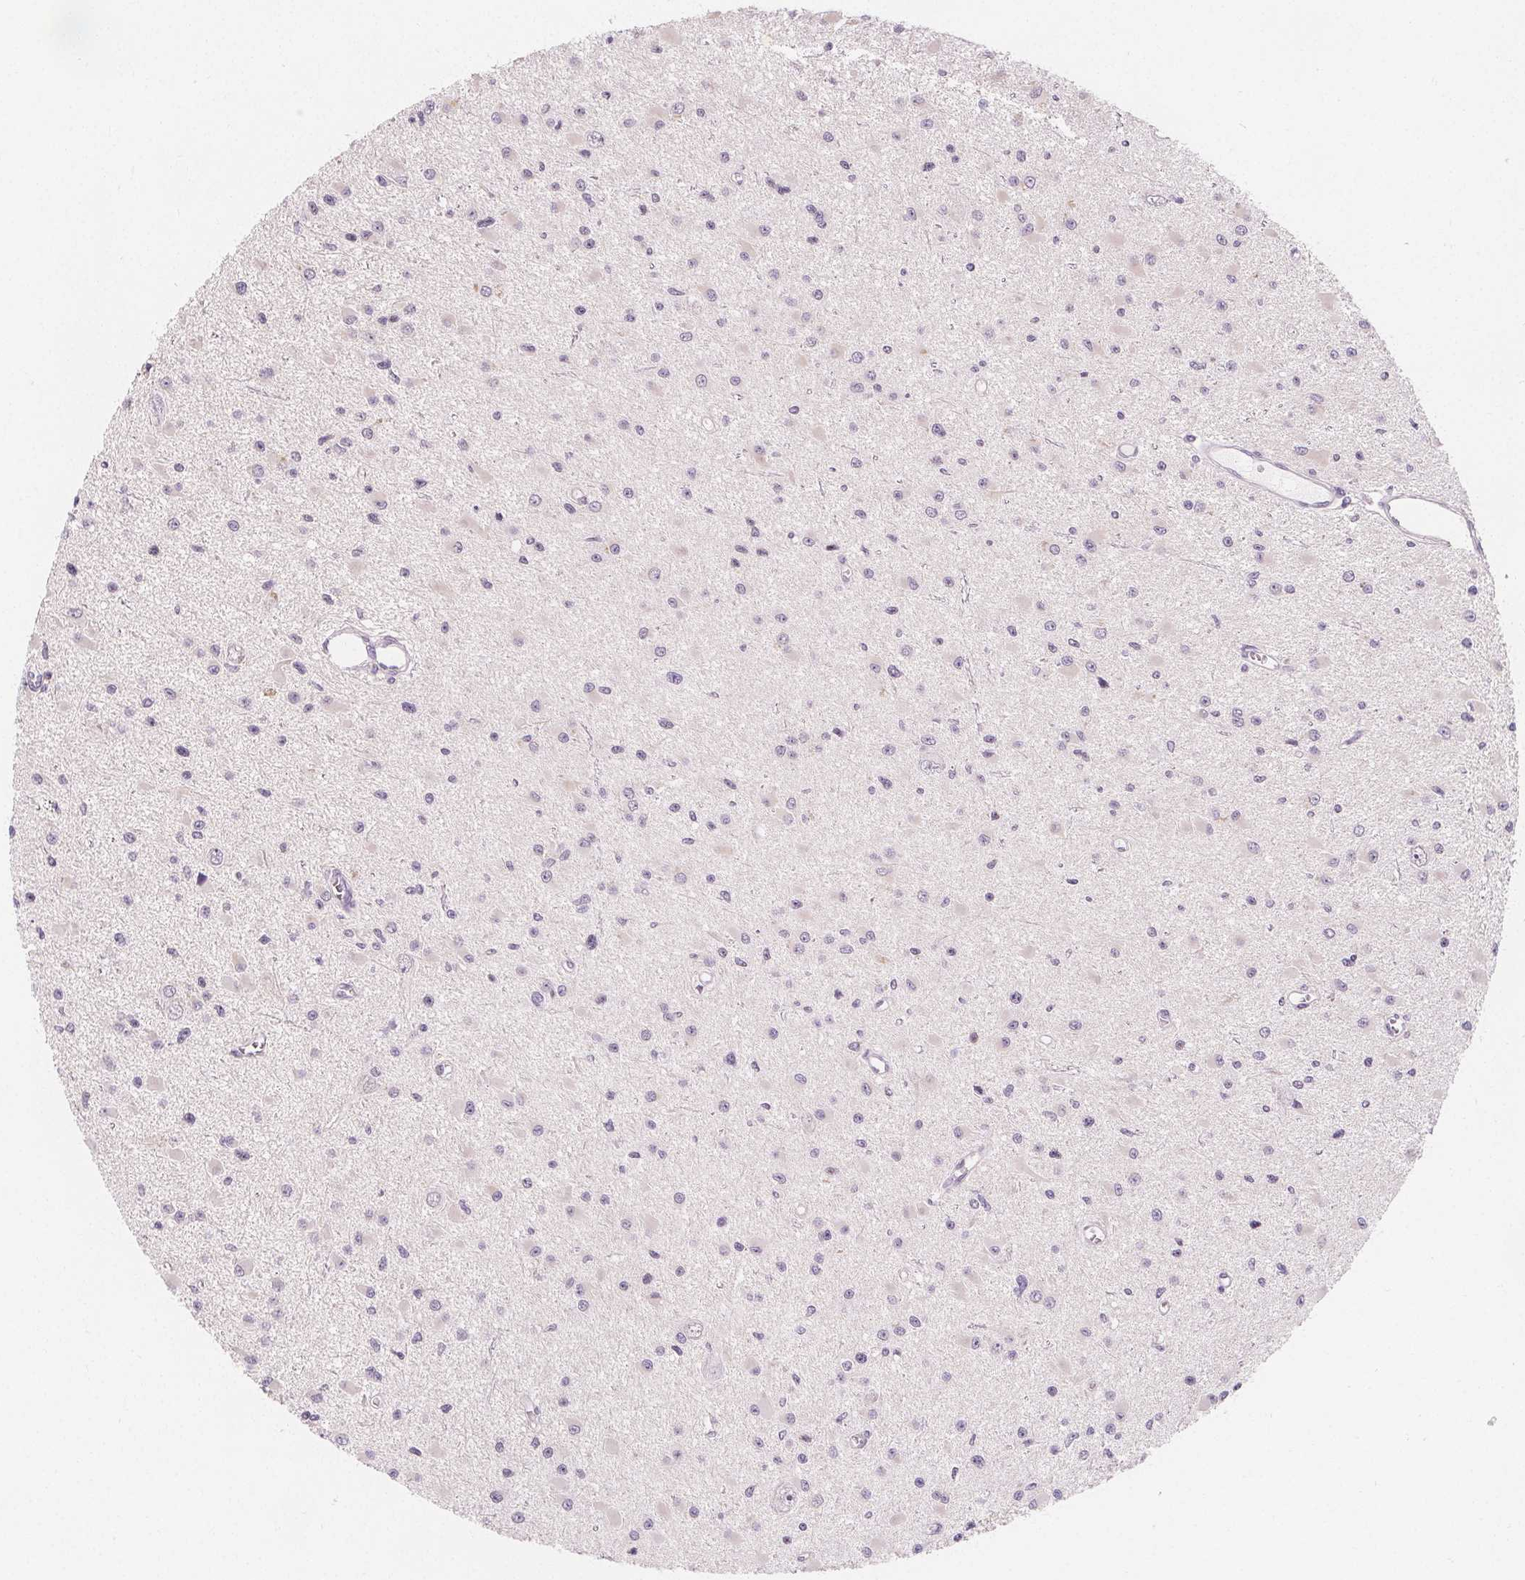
{"staining": {"intensity": "negative", "quantity": "none", "location": "none"}, "tissue": "glioma", "cell_type": "Tumor cells", "image_type": "cancer", "snomed": [{"axis": "morphology", "description": "Glioma, malignant, High grade"}, {"axis": "topography", "description": "Brain"}], "caption": "High power microscopy histopathology image of an immunohistochemistry (IHC) image of glioma, revealing no significant positivity in tumor cells.", "gene": "UGP2", "patient": {"sex": "male", "age": 54}}